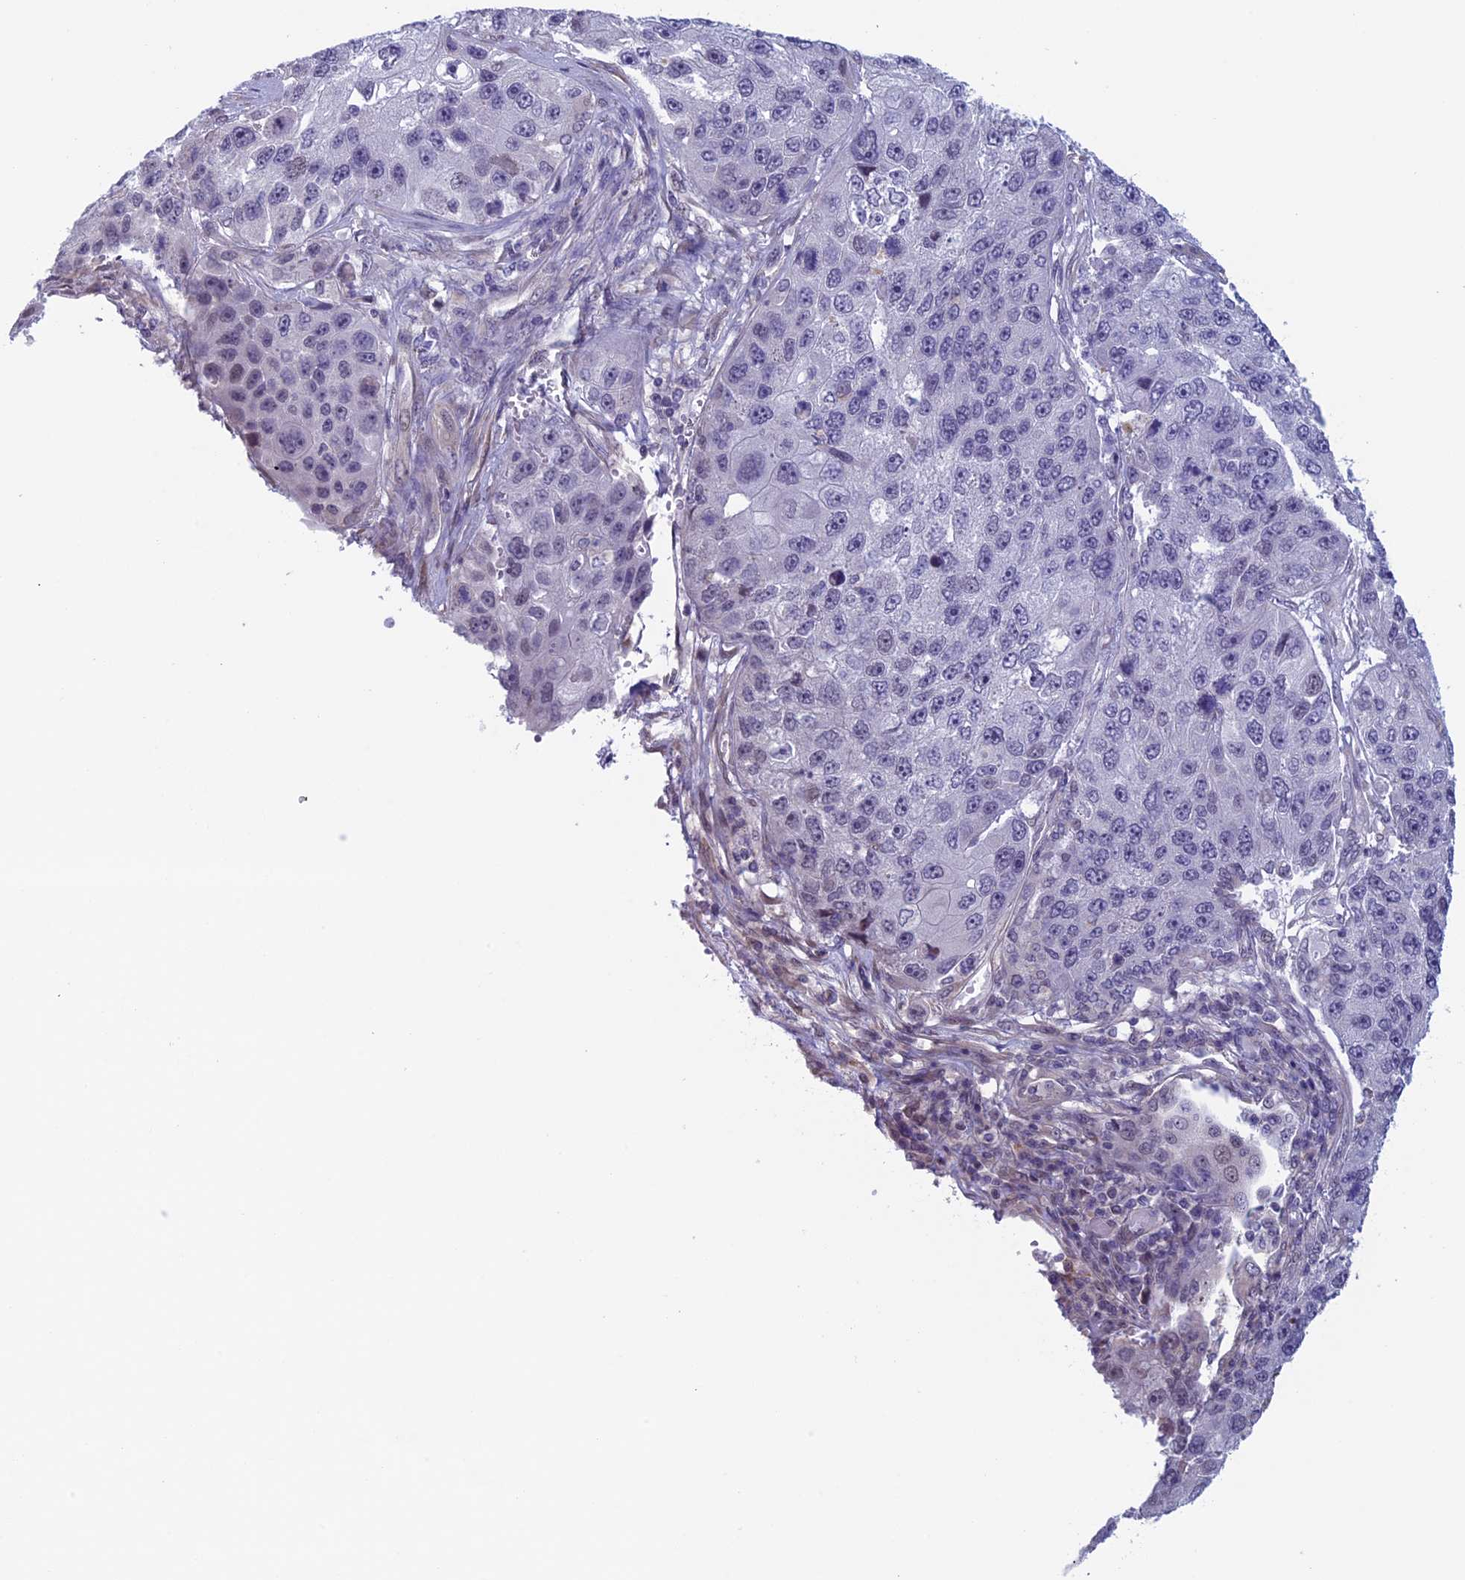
{"staining": {"intensity": "weak", "quantity": "<25%", "location": "nuclear"}, "tissue": "lung cancer", "cell_type": "Tumor cells", "image_type": "cancer", "snomed": [{"axis": "morphology", "description": "Squamous cell carcinoma, NOS"}, {"axis": "topography", "description": "Lung"}], "caption": "Immunohistochemistry (IHC) photomicrograph of neoplastic tissue: human squamous cell carcinoma (lung) stained with DAB shows no significant protein expression in tumor cells.", "gene": "SLC1A6", "patient": {"sex": "male", "age": 61}}